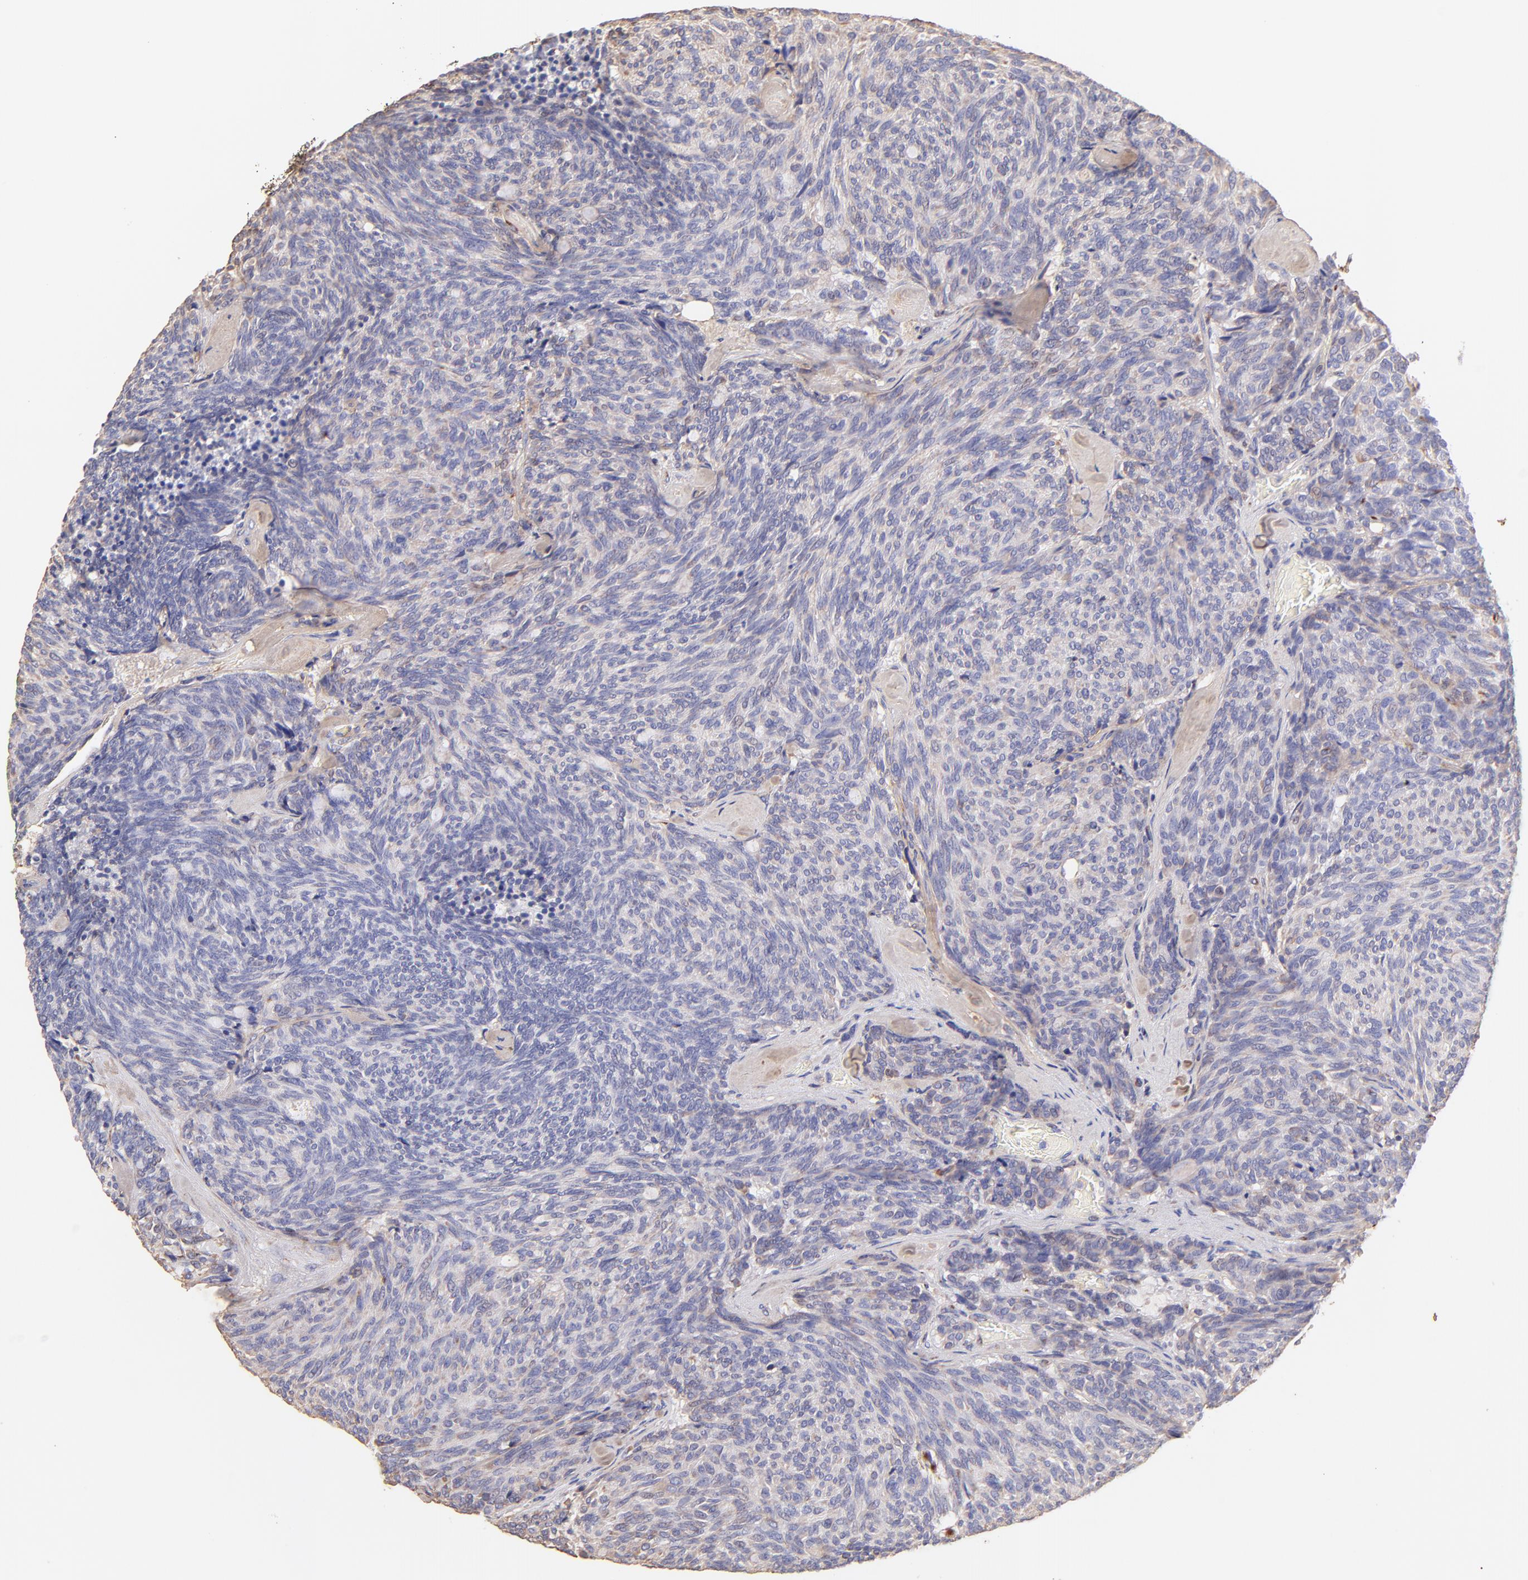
{"staining": {"intensity": "negative", "quantity": "none", "location": "none"}, "tissue": "carcinoid", "cell_type": "Tumor cells", "image_type": "cancer", "snomed": [{"axis": "morphology", "description": "Carcinoid, malignant, NOS"}, {"axis": "topography", "description": "Pancreas"}], "caption": "Carcinoid stained for a protein using immunohistochemistry (IHC) demonstrates no positivity tumor cells.", "gene": "BGN", "patient": {"sex": "female", "age": 54}}